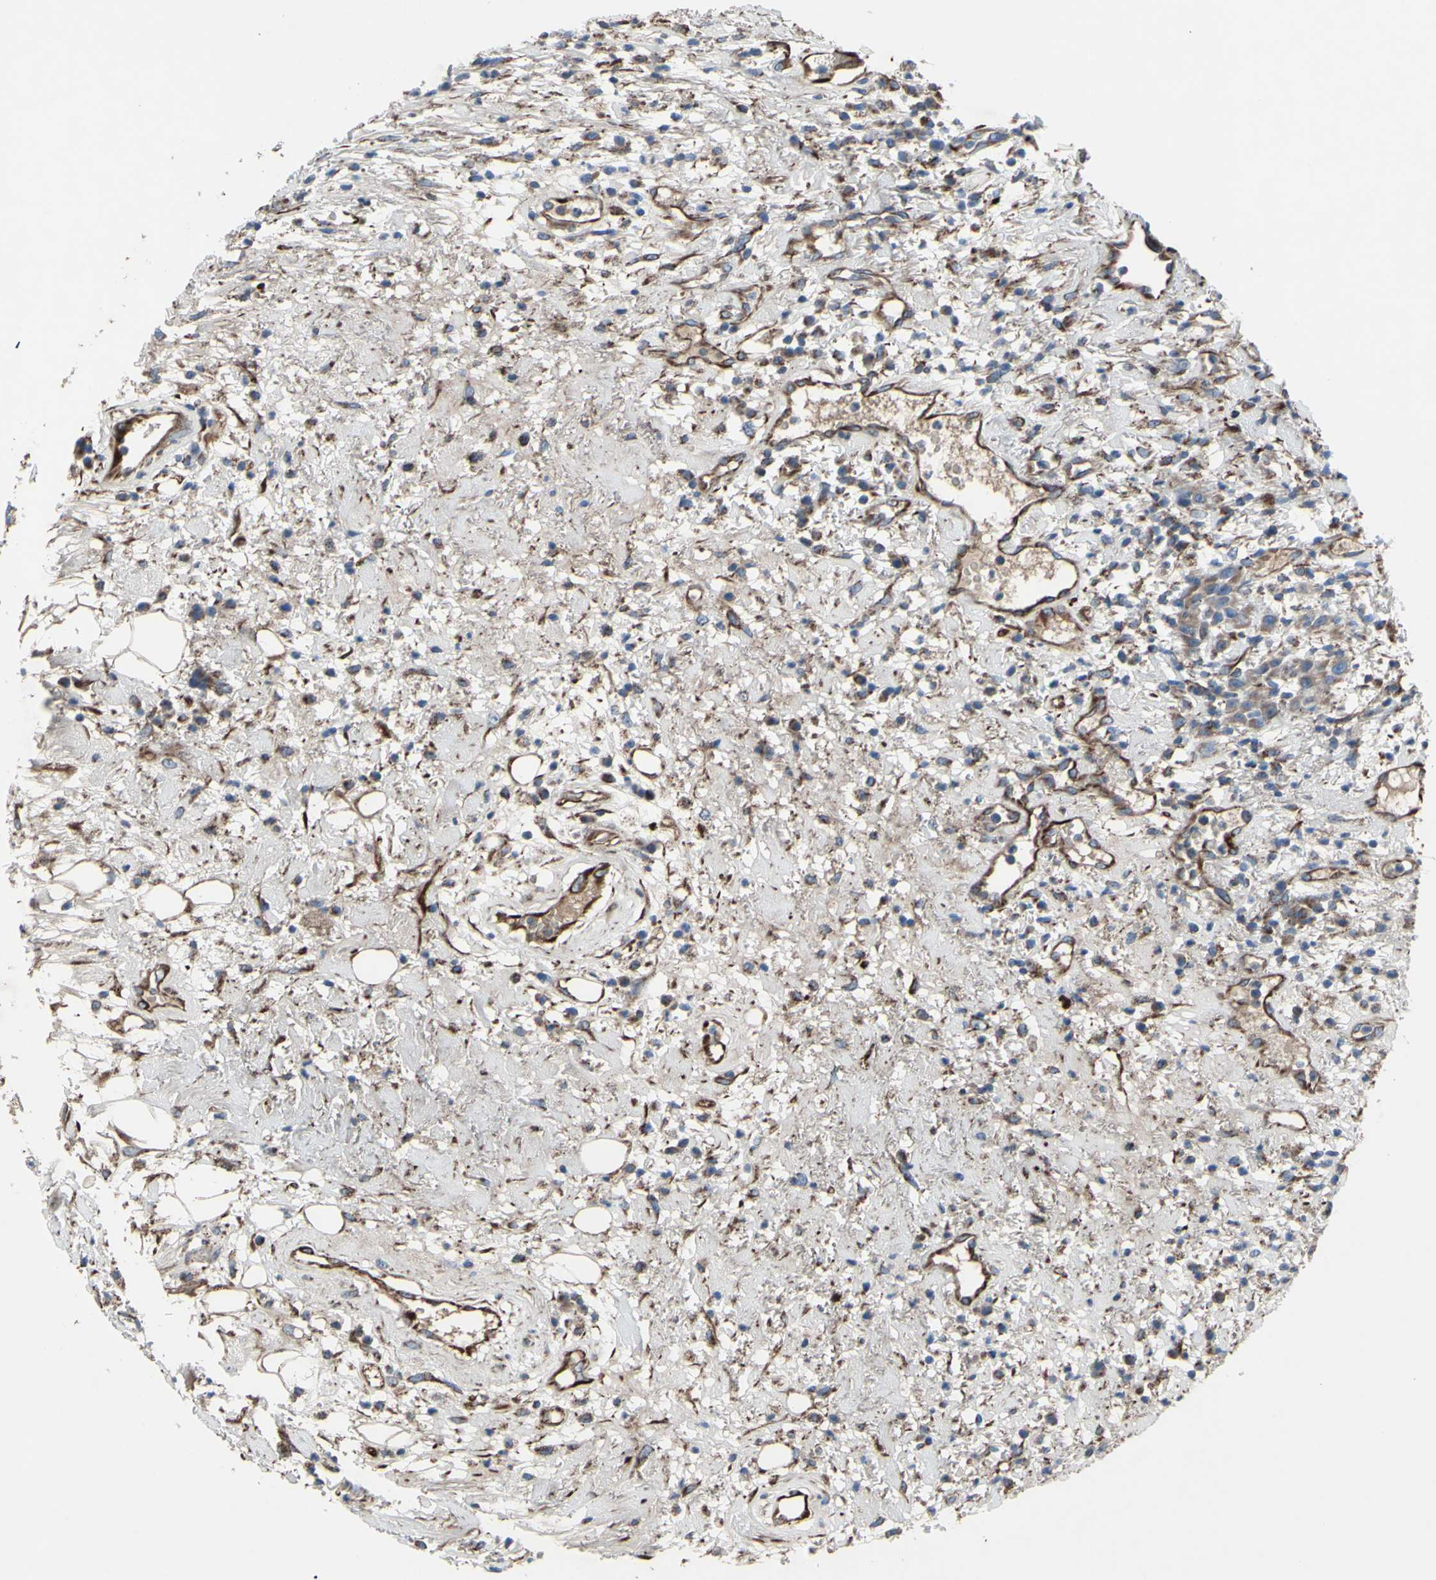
{"staining": {"intensity": "weak", "quantity": ">75%", "location": "cytoplasmic/membranous"}, "tissue": "head and neck cancer", "cell_type": "Tumor cells", "image_type": "cancer", "snomed": [{"axis": "morphology", "description": "Squamous cell carcinoma, NOS"}, {"axis": "topography", "description": "Head-Neck"}], "caption": "The immunohistochemical stain labels weak cytoplasmic/membranous positivity in tumor cells of squamous cell carcinoma (head and neck) tissue.", "gene": "EMC7", "patient": {"sex": "male", "age": 62}}